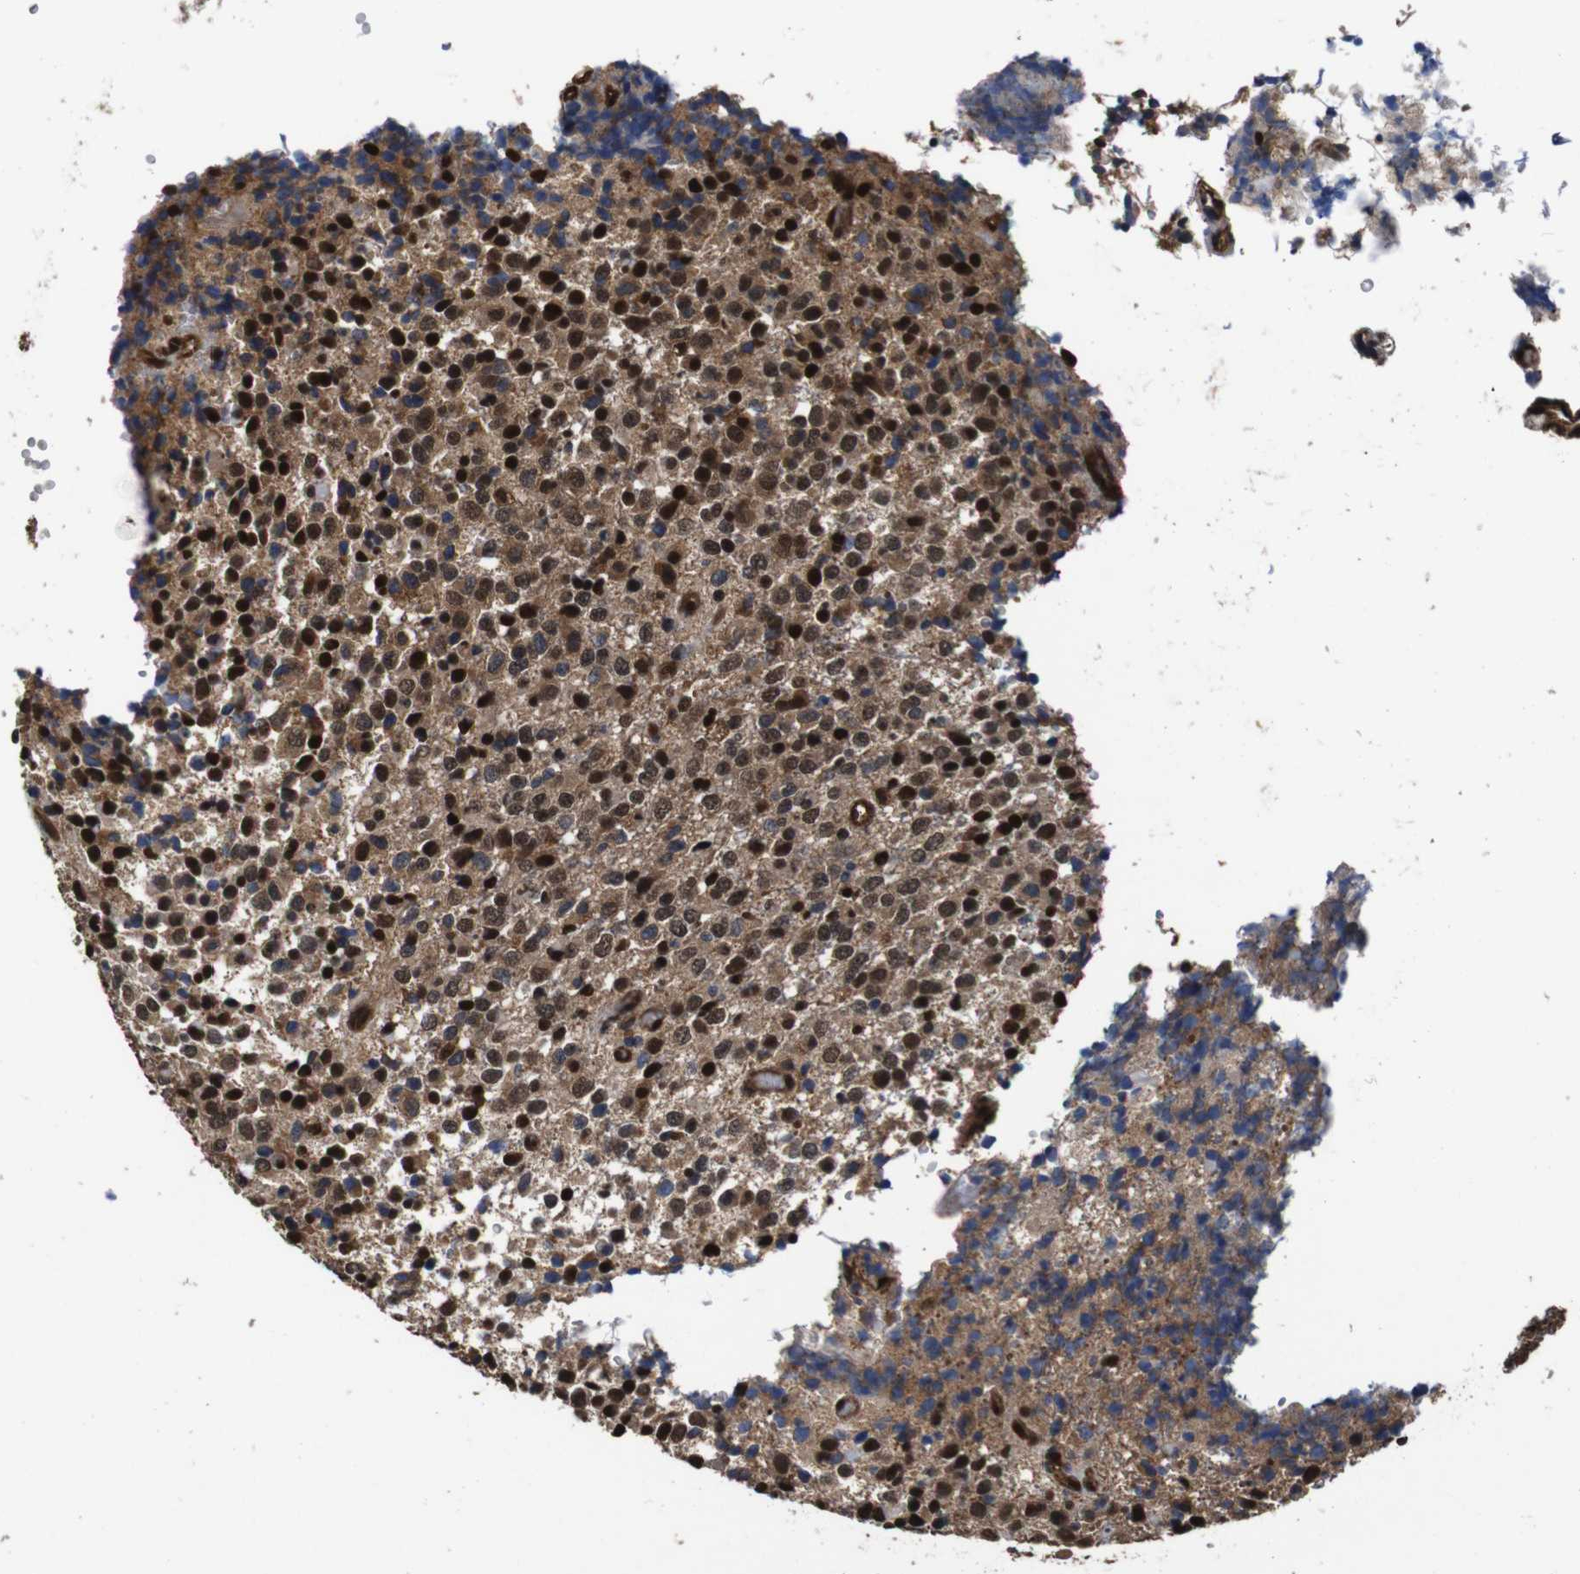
{"staining": {"intensity": "moderate", "quantity": ">75%", "location": "cytoplasmic/membranous,nuclear"}, "tissue": "glioma", "cell_type": "Tumor cells", "image_type": "cancer", "snomed": [{"axis": "morphology", "description": "Glioma, malignant, High grade"}, {"axis": "topography", "description": "pancreas cauda"}], "caption": "Glioma tissue exhibits moderate cytoplasmic/membranous and nuclear expression in about >75% of tumor cells", "gene": "VCP", "patient": {"sex": "male", "age": 60}}